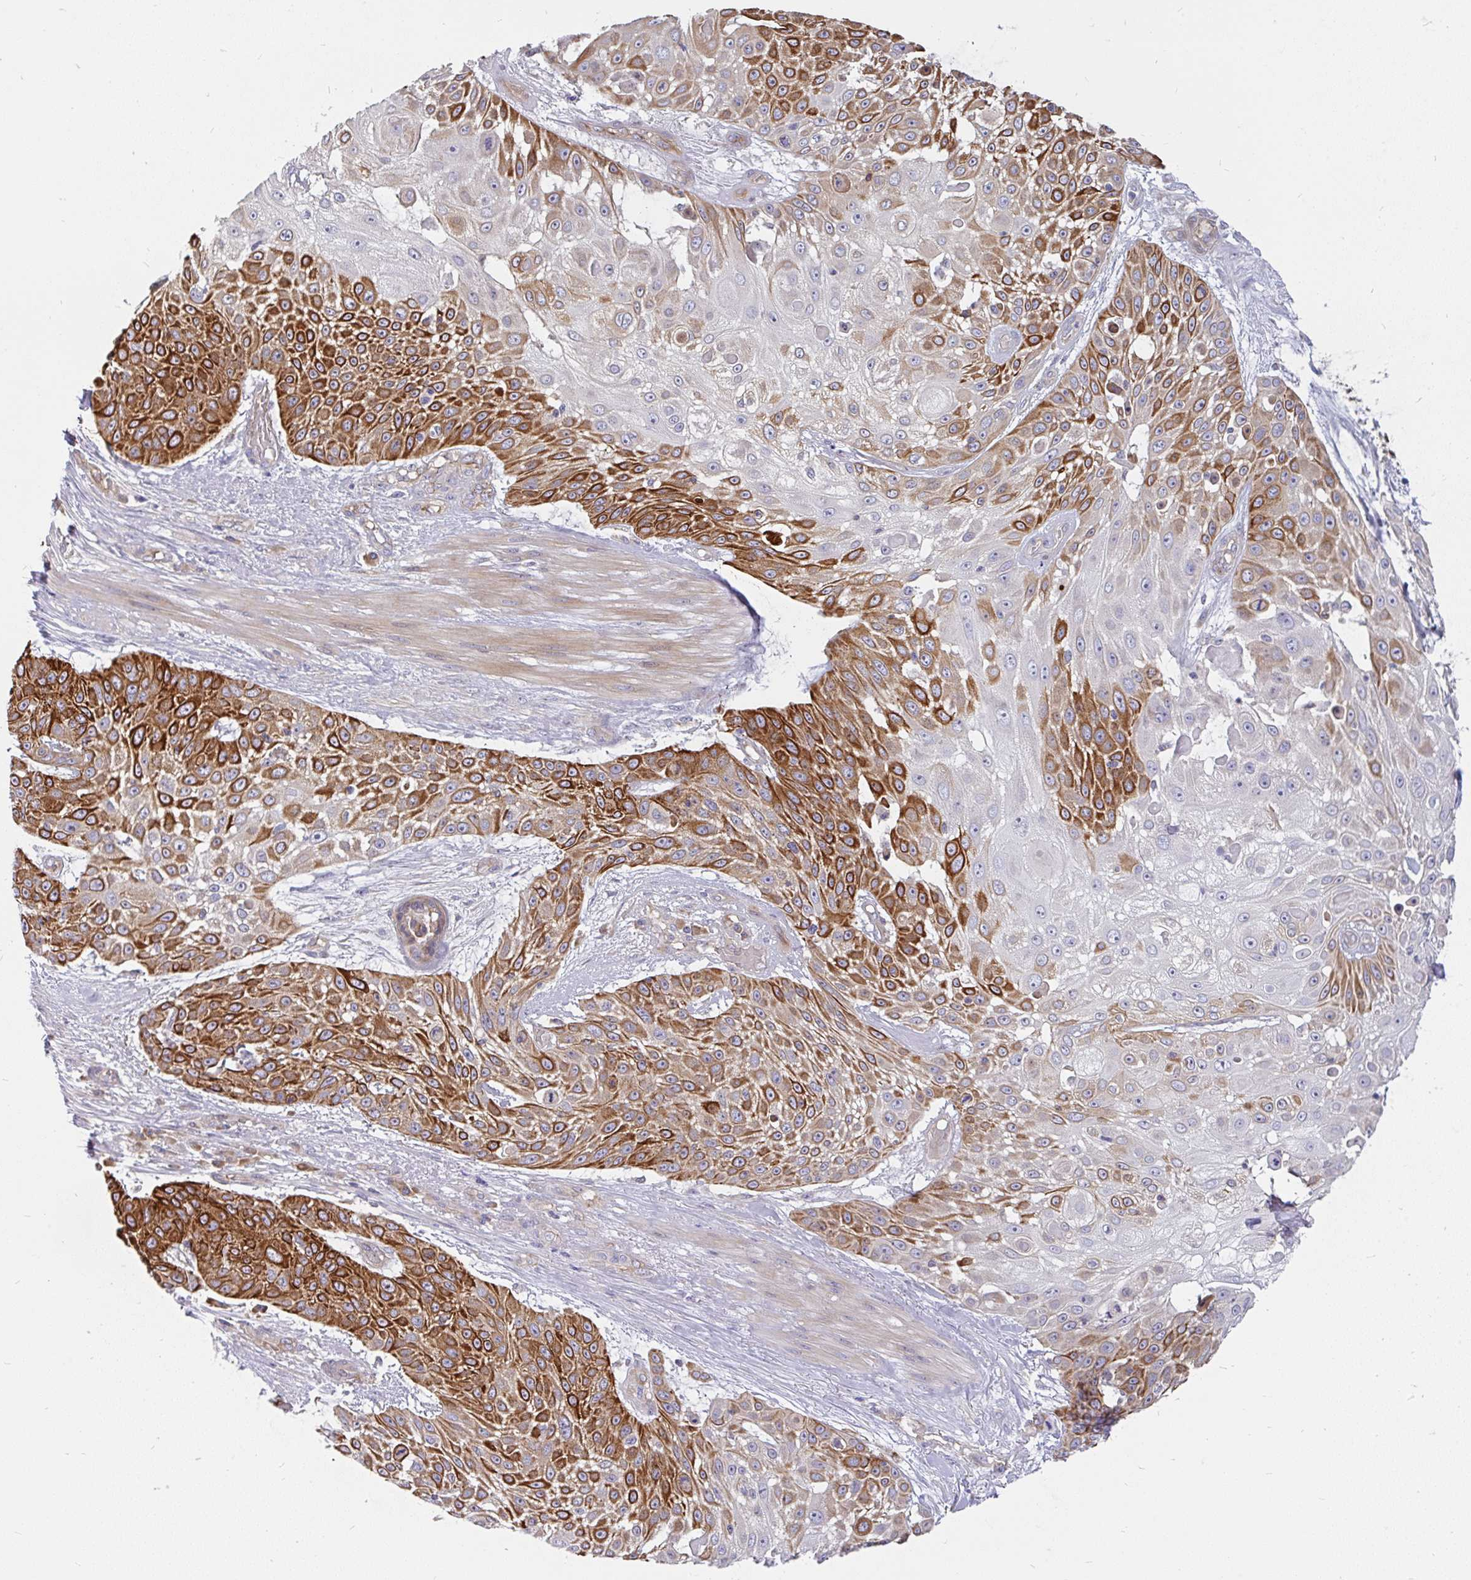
{"staining": {"intensity": "strong", "quantity": "25%-75%", "location": "cytoplasmic/membranous"}, "tissue": "skin cancer", "cell_type": "Tumor cells", "image_type": "cancer", "snomed": [{"axis": "morphology", "description": "Squamous cell carcinoma, NOS"}, {"axis": "topography", "description": "Skin"}], "caption": "Immunohistochemistry histopathology image of neoplastic tissue: skin cancer (squamous cell carcinoma) stained using IHC exhibits high levels of strong protein expression localized specifically in the cytoplasmic/membranous of tumor cells, appearing as a cytoplasmic/membranous brown color.", "gene": "LRRC26", "patient": {"sex": "female", "age": 86}}